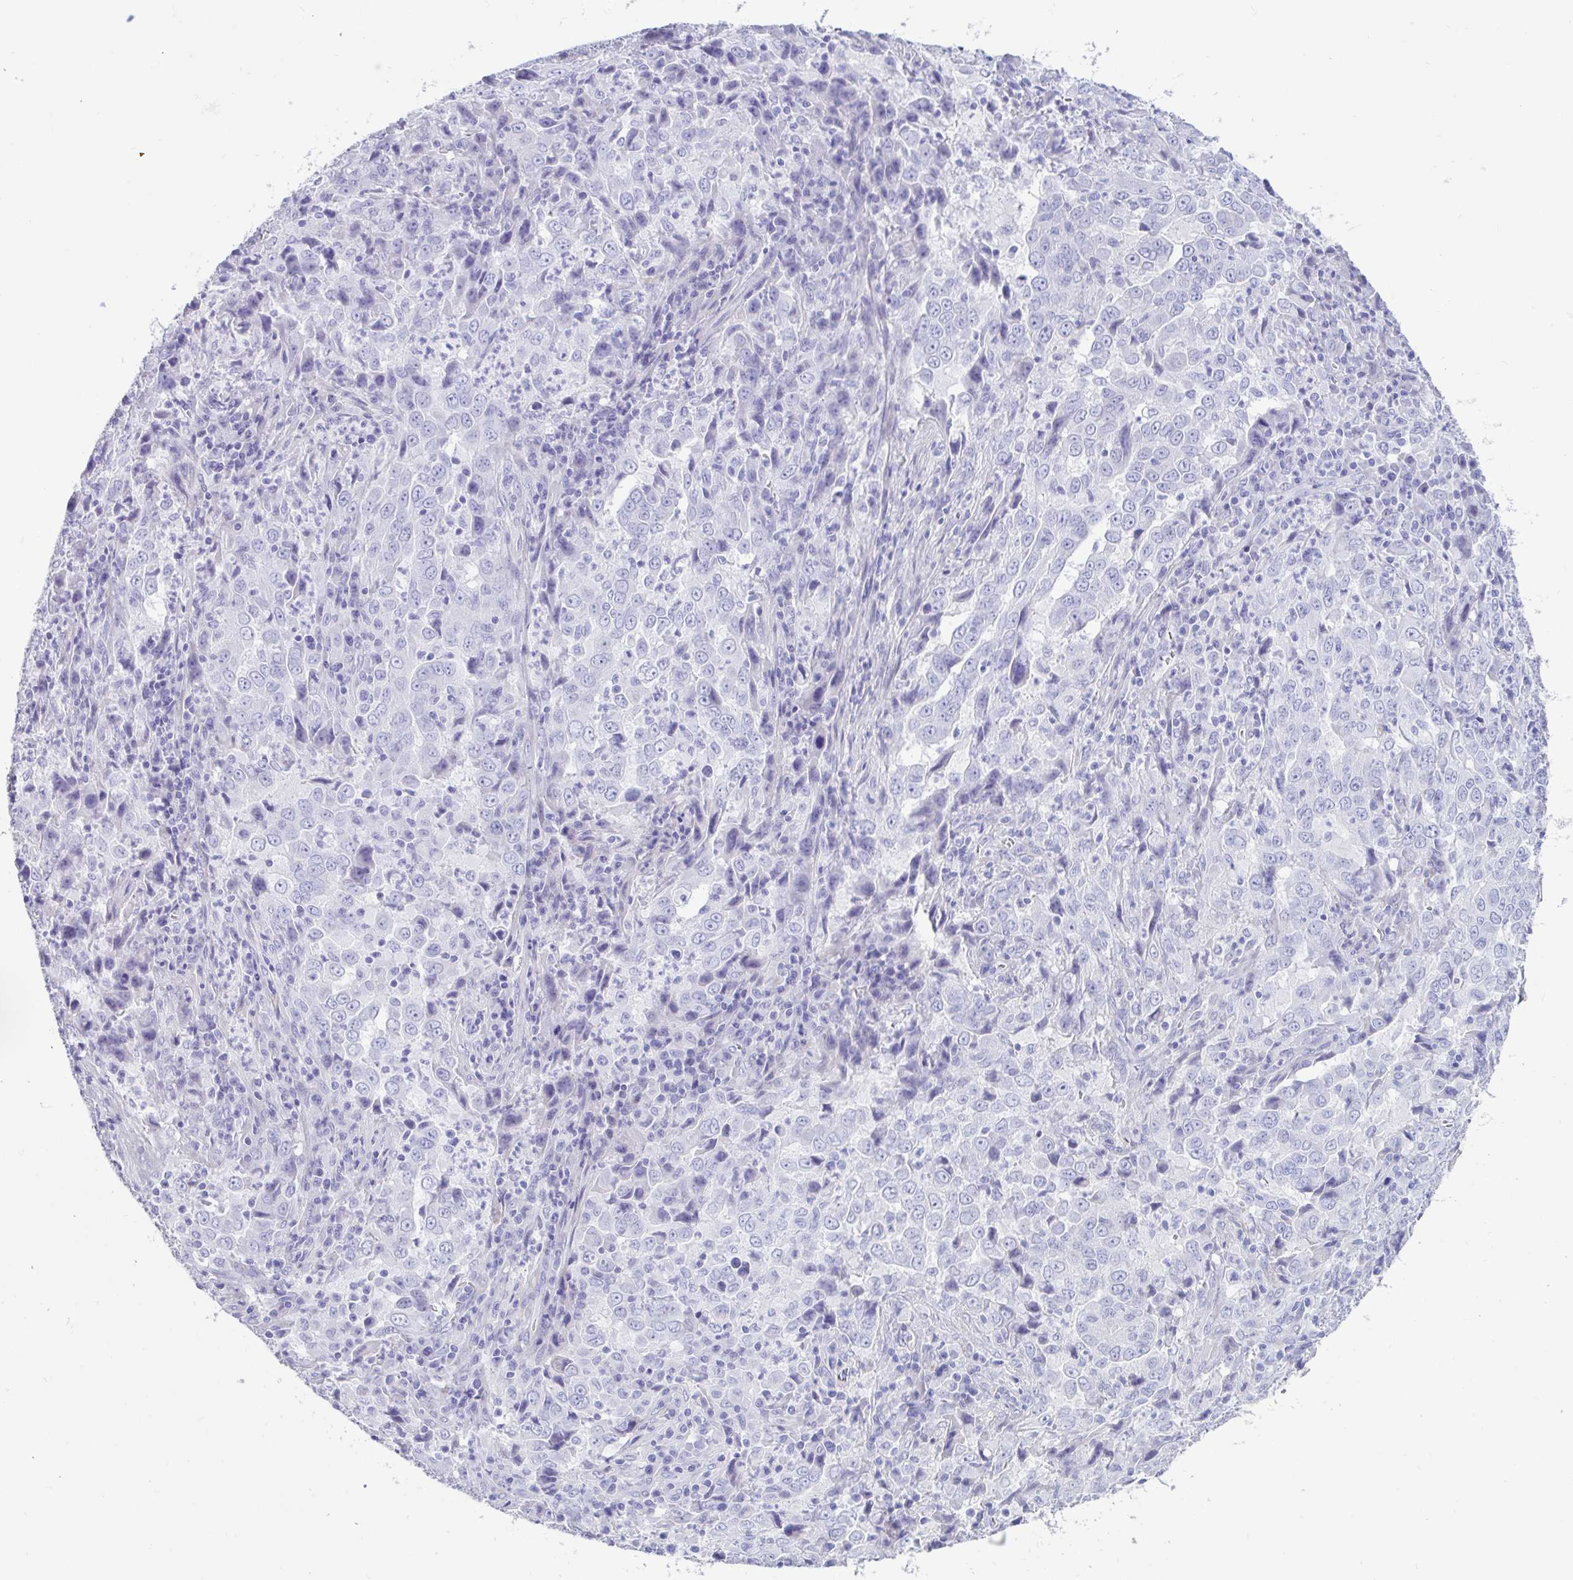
{"staining": {"intensity": "negative", "quantity": "none", "location": "none"}, "tissue": "lung cancer", "cell_type": "Tumor cells", "image_type": "cancer", "snomed": [{"axis": "morphology", "description": "Adenocarcinoma, NOS"}, {"axis": "topography", "description": "Lung"}], "caption": "A histopathology image of human adenocarcinoma (lung) is negative for staining in tumor cells.", "gene": "TNNC1", "patient": {"sex": "male", "age": 67}}